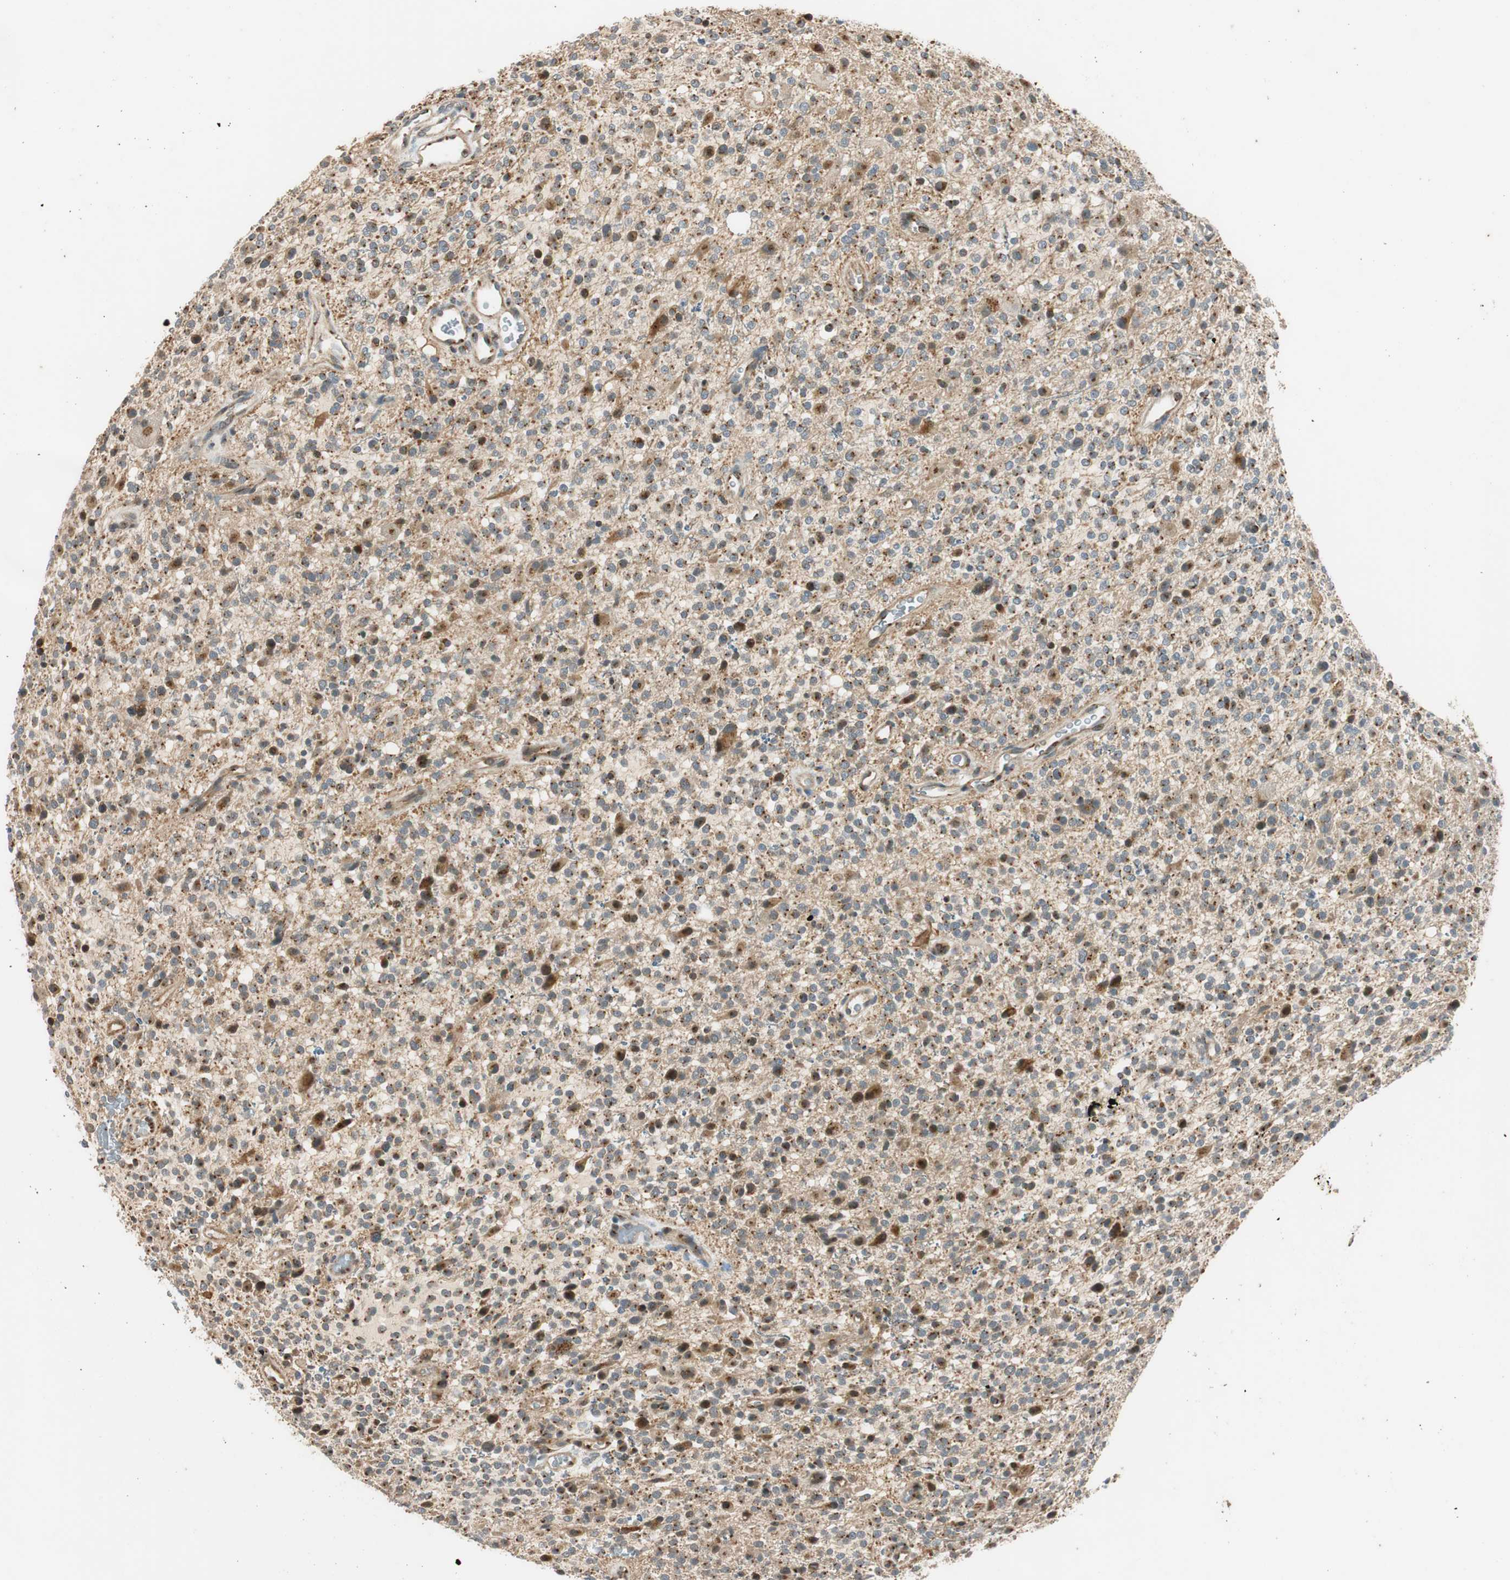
{"staining": {"intensity": "weak", "quantity": "<25%", "location": "cytoplasmic/membranous"}, "tissue": "glioma", "cell_type": "Tumor cells", "image_type": "cancer", "snomed": [{"axis": "morphology", "description": "Glioma, malignant, High grade"}, {"axis": "topography", "description": "Brain"}], "caption": "This is an immunohistochemistry (IHC) photomicrograph of human glioma. There is no positivity in tumor cells.", "gene": "NEO1", "patient": {"sex": "male", "age": 48}}